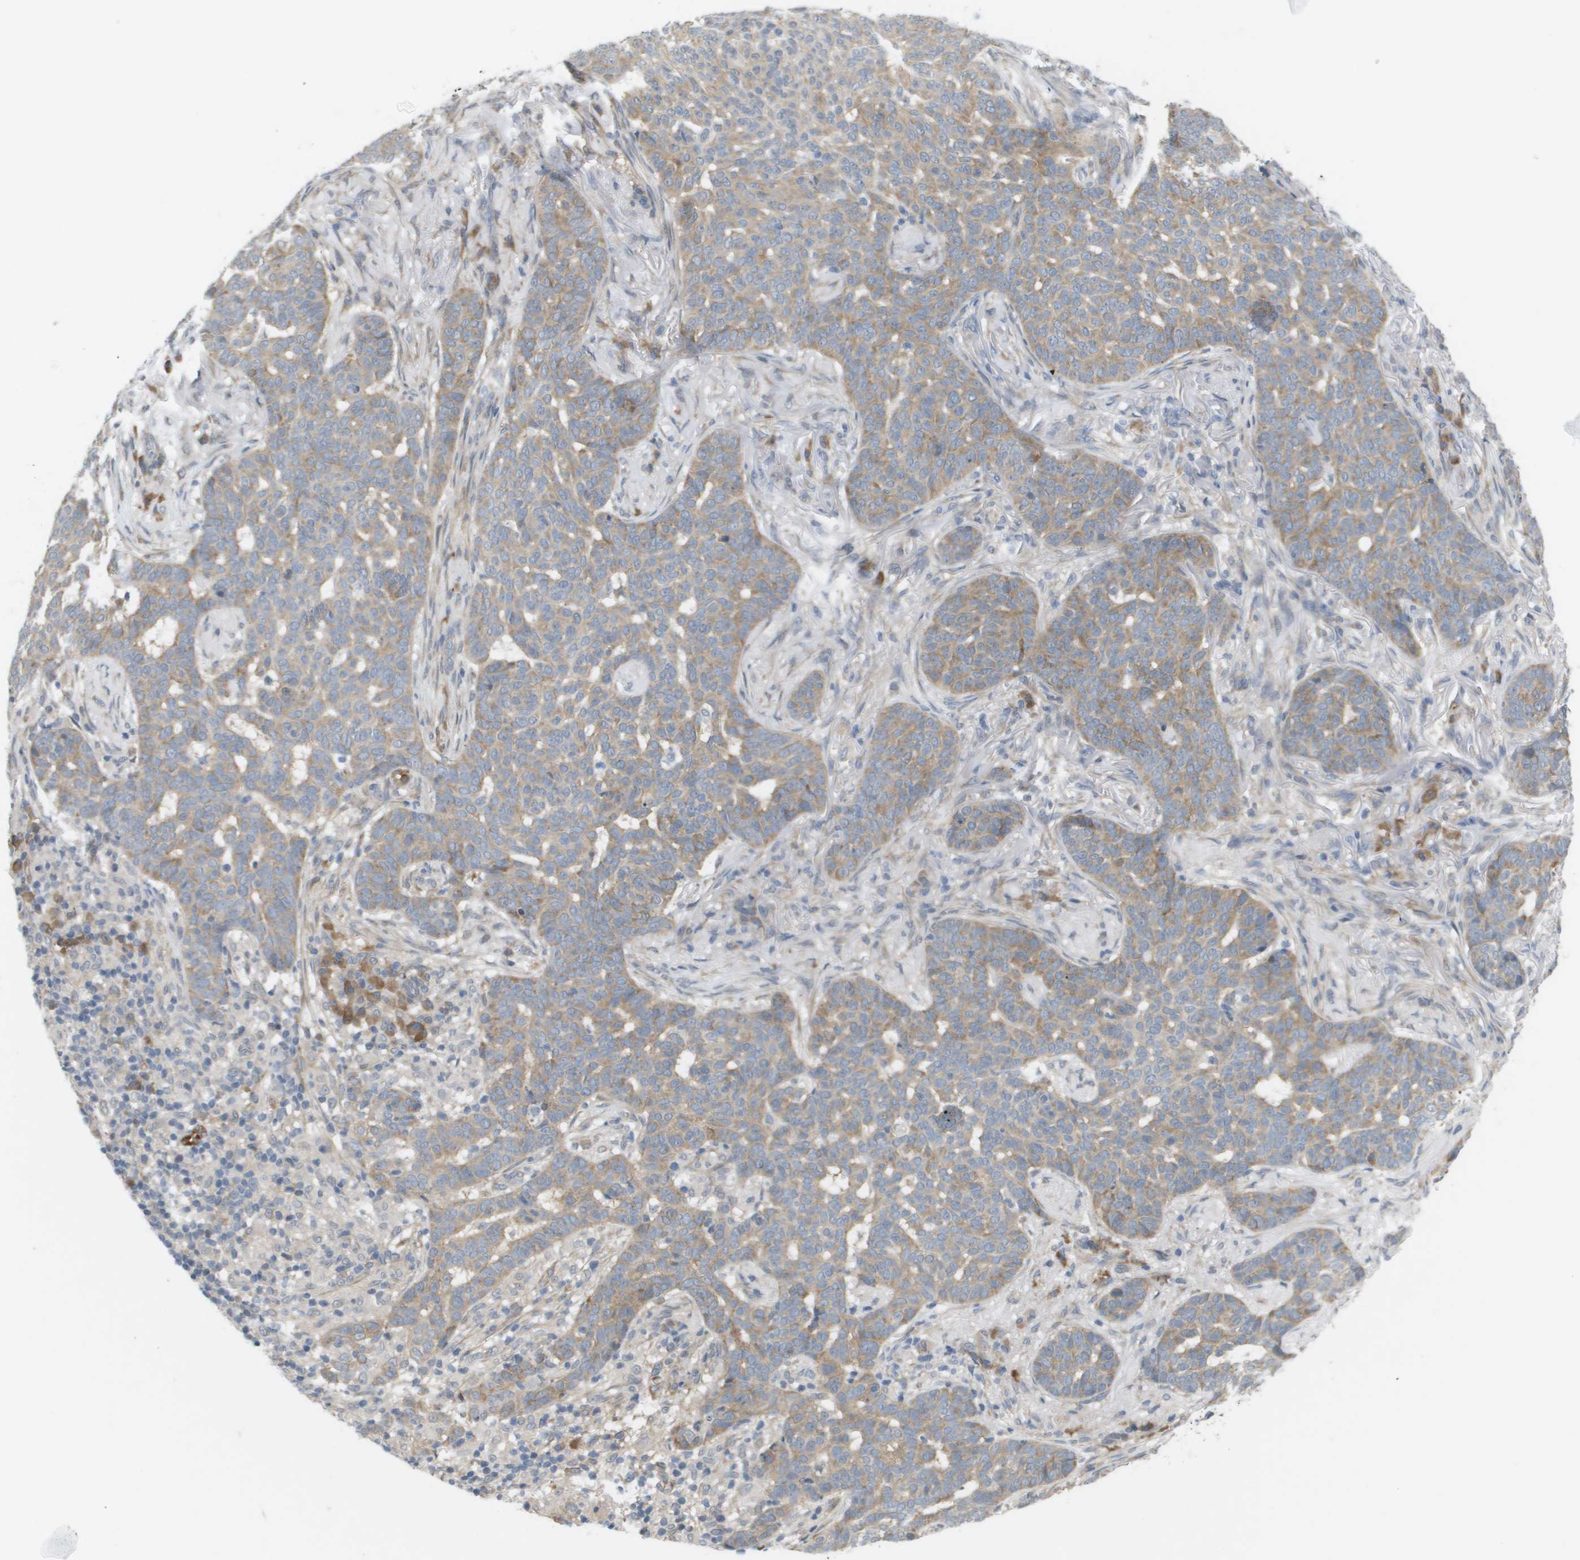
{"staining": {"intensity": "weak", "quantity": ">75%", "location": "cytoplasmic/membranous"}, "tissue": "skin cancer", "cell_type": "Tumor cells", "image_type": "cancer", "snomed": [{"axis": "morphology", "description": "Basal cell carcinoma"}, {"axis": "topography", "description": "Skin"}], "caption": "This histopathology image demonstrates skin cancer (basal cell carcinoma) stained with IHC to label a protein in brown. The cytoplasmic/membranous of tumor cells show weak positivity for the protein. Nuclei are counter-stained blue.", "gene": "MARCHF8", "patient": {"sex": "male", "age": 85}}